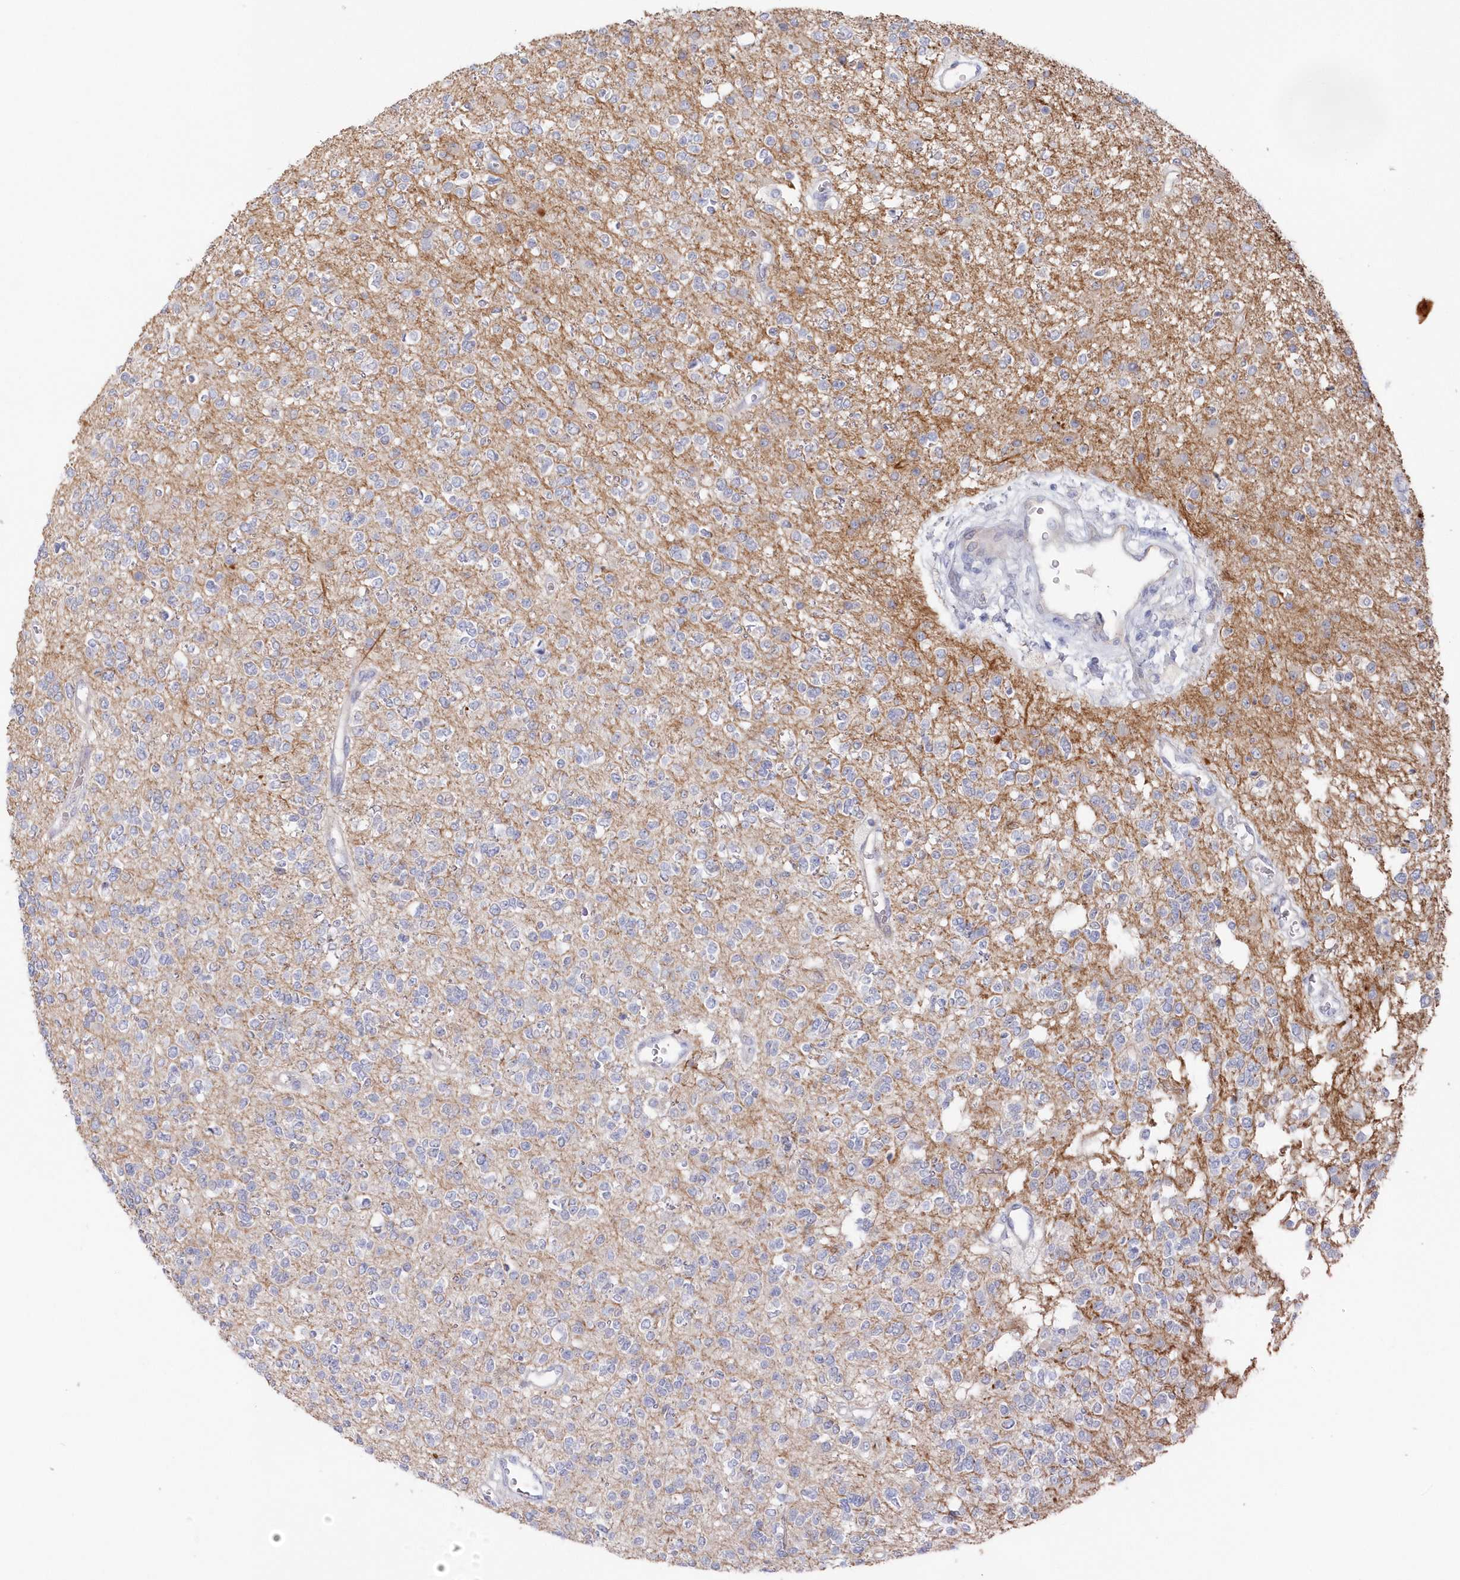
{"staining": {"intensity": "negative", "quantity": "none", "location": "none"}, "tissue": "glioma", "cell_type": "Tumor cells", "image_type": "cancer", "snomed": [{"axis": "morphology", "description": "Glioma, malignant, High grade"}, {"axis": "topography", "description": "Brain"}], "caption": "This is an immunohistochemistry micrograph of malignant glioma (high-grade). There is no positivity in tumor cells.", "gene": "KIAA1586", "patient": {"sex": "male", "age": 34}}